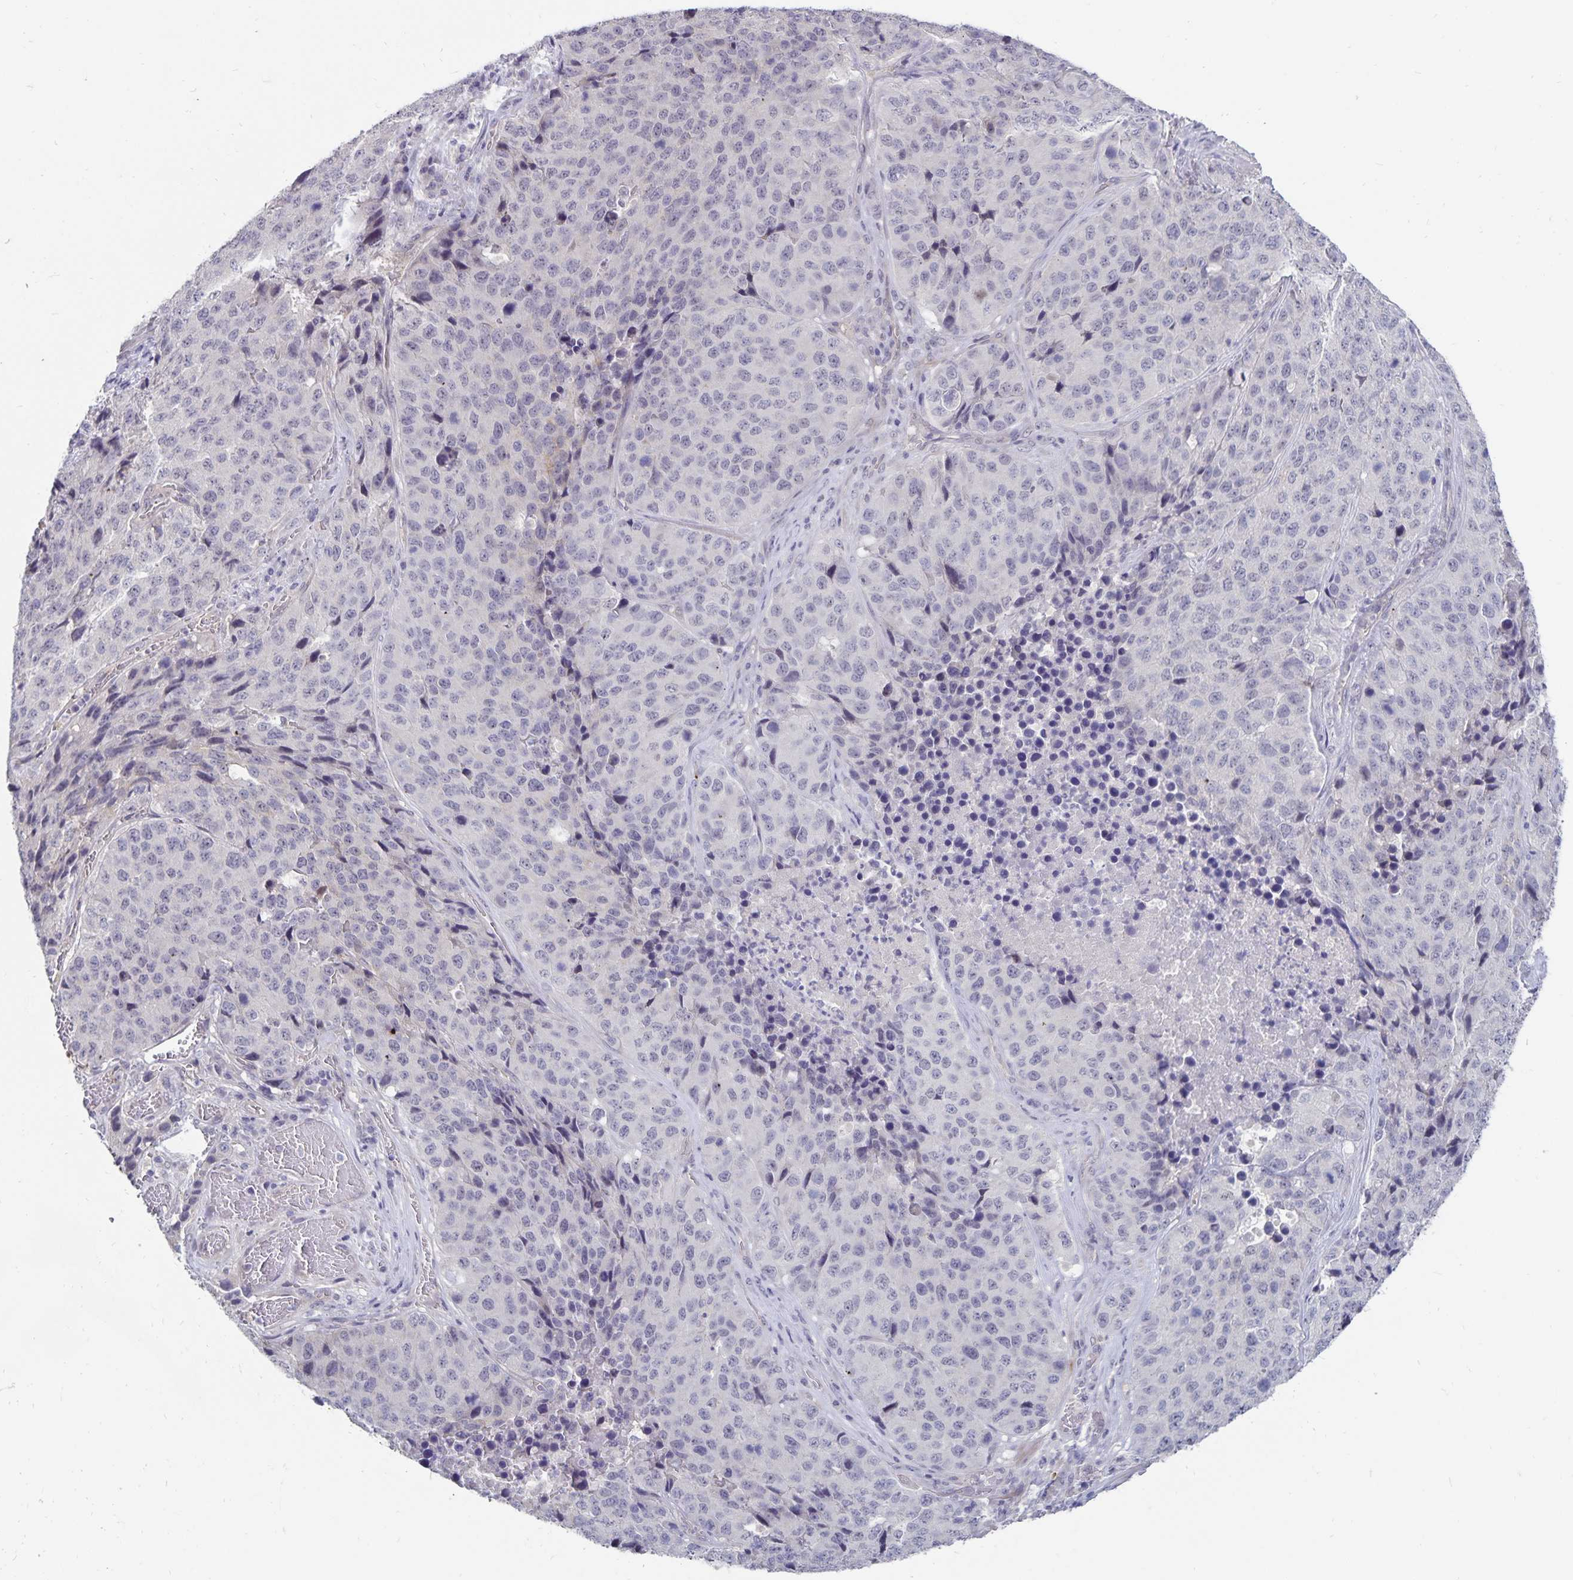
{"staining": {"intensity": "negative", "quantity": "none", "location": "none"}, "tissue": "stomach cancer", "cell_type": "Tumor cells", "image_type": "cancer", "snomed": [{"axis": "morphology", "description": "Adenocarcinoma, NOS"}, {"axis": "topography", "description": "Stomach"}], "caption": "This is an IHC image of adenocarcinoma (stomach). There is no staining in tumor cells.", "gene": "CDKN2B", "patient": {"sex": "male", "age": 71}}